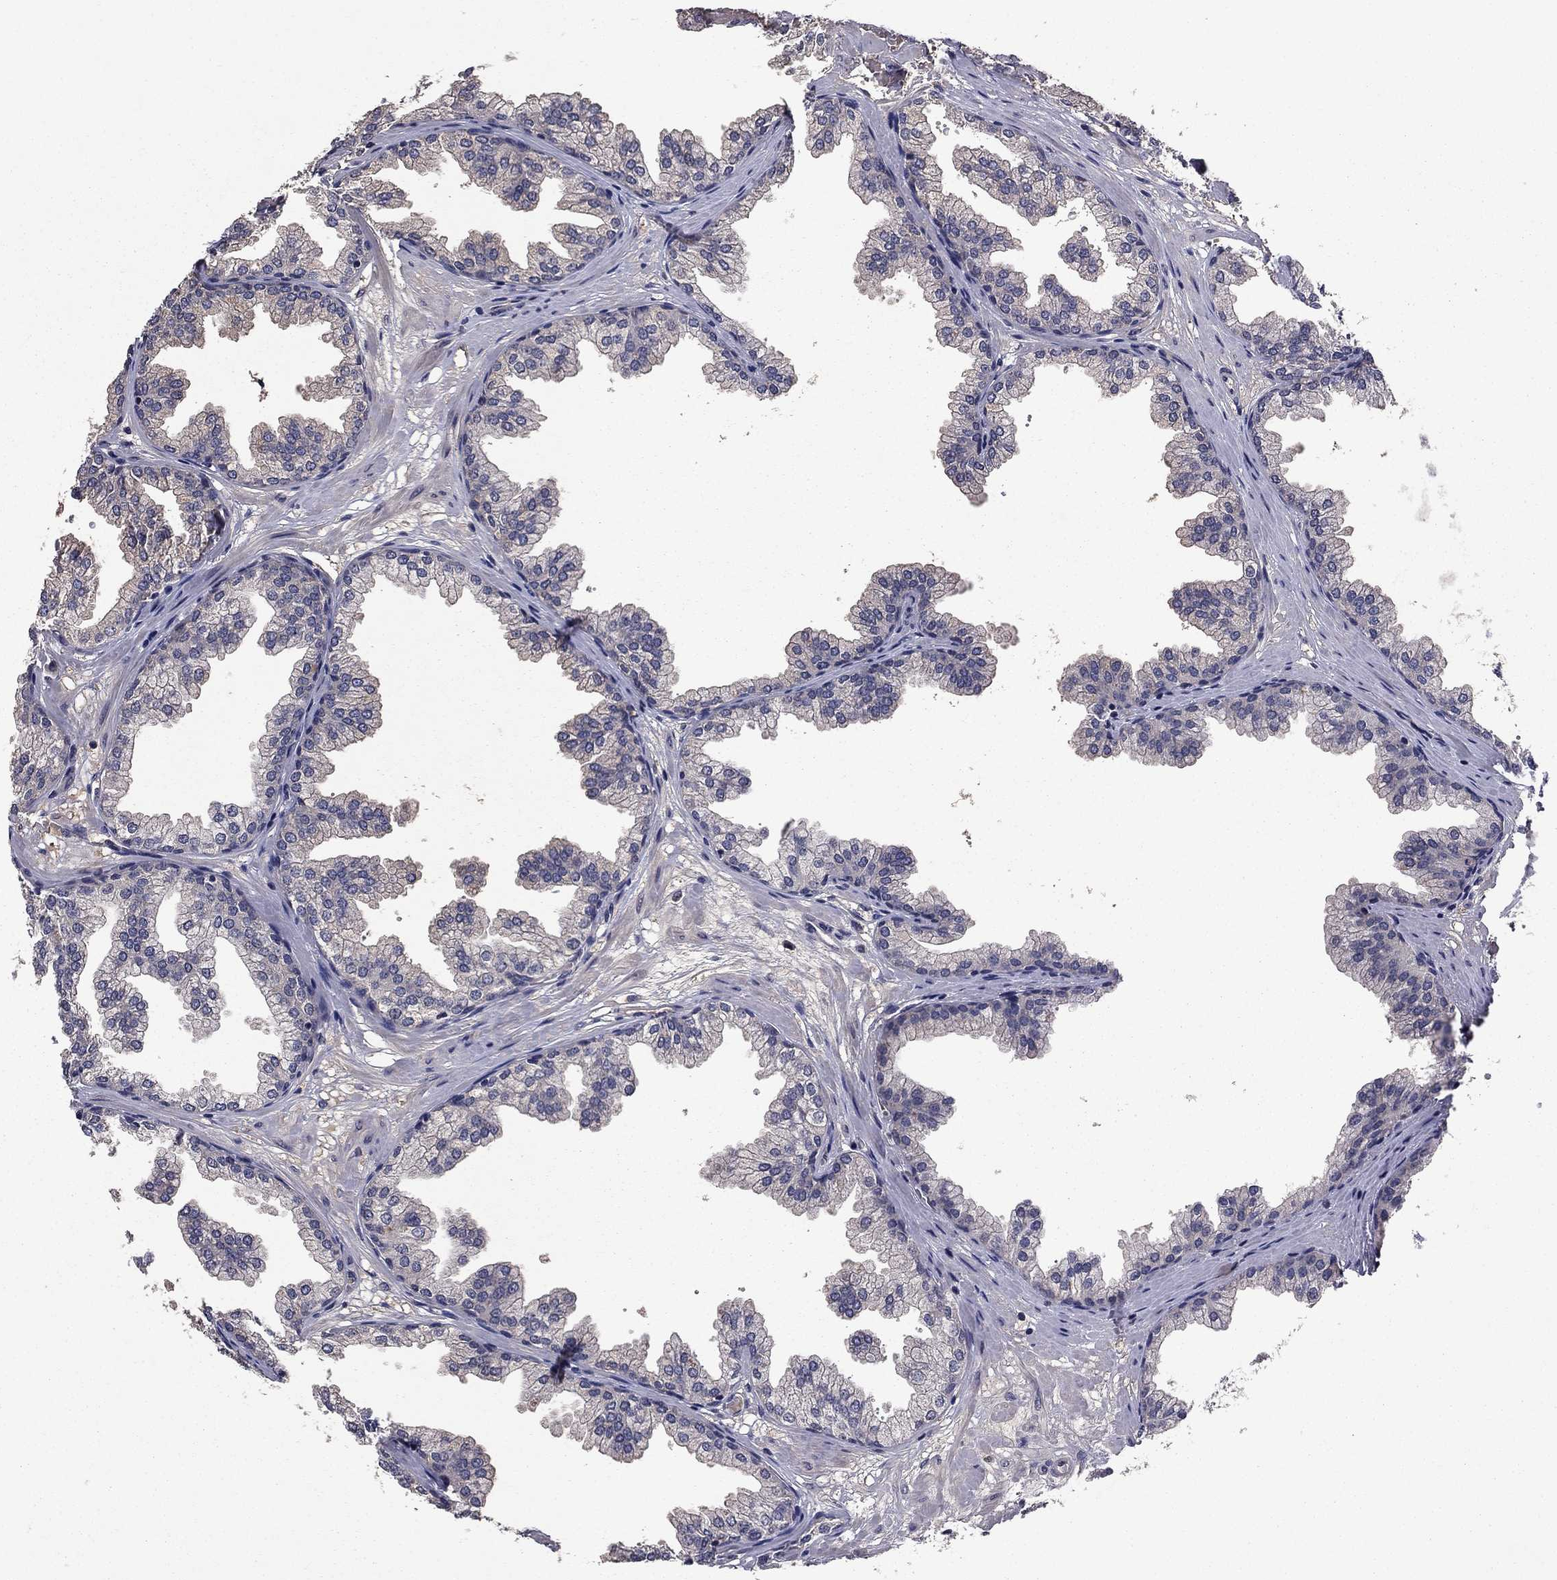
{"staining": {"intensity": "negative", "quantity": "none", "location": "none"}, "tissue": "prostate", "cell_type": "Glandular cells", "image_type": "normal", "snomed": [{"axis": "morphology", "description": "Normal tissue, NOS"}, {"axis": "topography", "description": "Prostate"}], "caption": "IHC image of benign prostate: human prostate stained with DAB (3,3'-diaminobenzidine) reveals no significant protein staining in glandular cells.", "gene": "PROS1", "patient": {"sex": "male", "age": 37}}